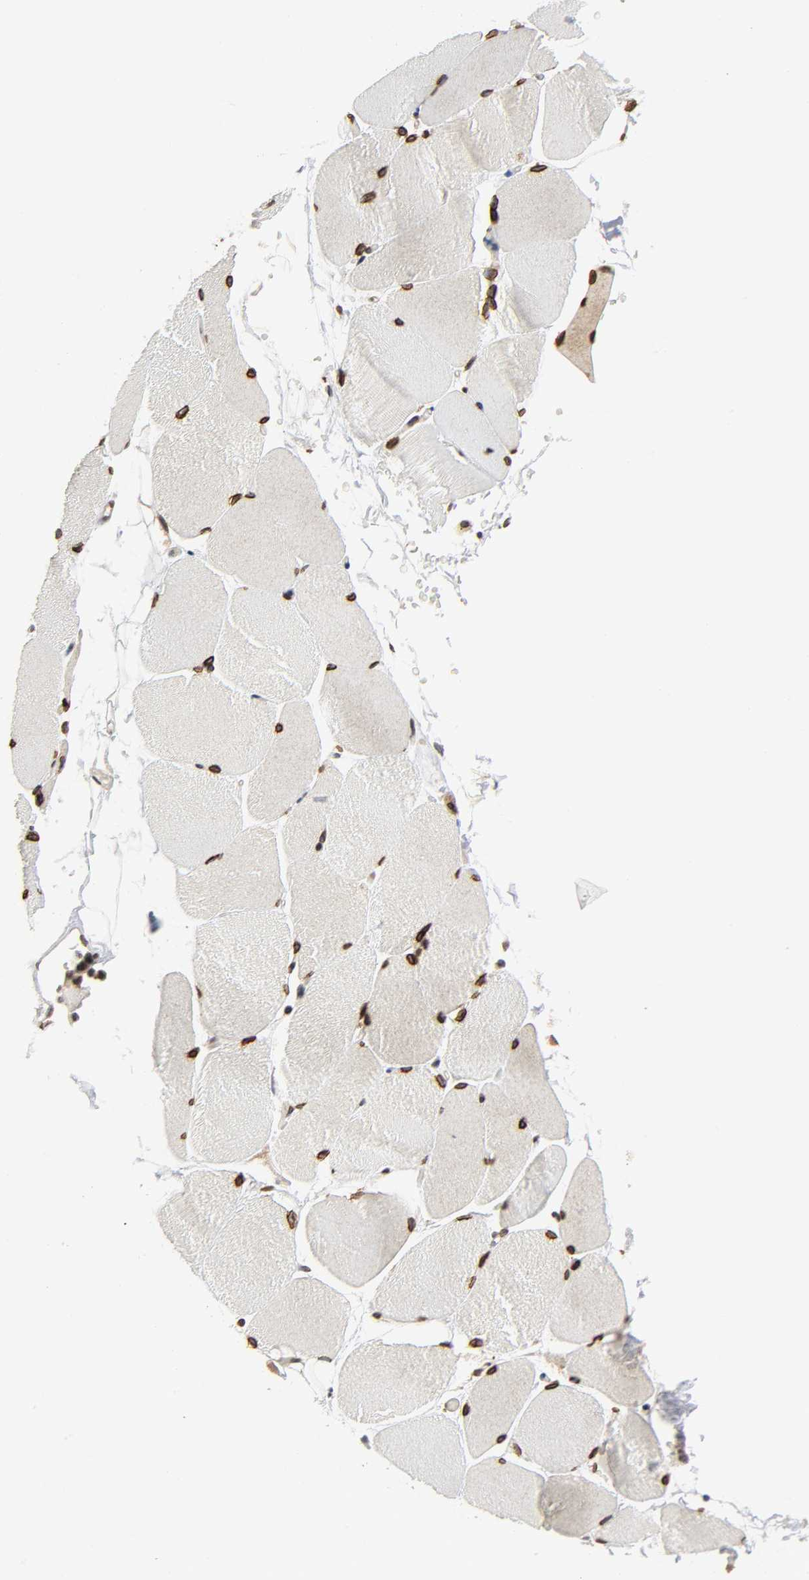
{"staining": {"intensity": "strong", "quantity": ">75%", "location": "cytoplasmic/membranous,nuclear"}, "tissue": "skeletal muscle", "cell_type": "Myocytes", "image_type": "normal", "snomed": [{"axis": "morphology", "description": "Normal tissue, NOS"}, {"axis": "topography", "description": "Skeletal muscle"}, {"axis": "topography", "description": "Parathyroid gland"}], "caption": "Protein expression by immunohistochemistry (IHC) reveals strong cytoplasmic/membranous,nuclear staining in about >75% of myocytes in unremarkable skeletal muscle.", "gene": "RANGAP1", "patient": {"sex": "female", "age": 37}}